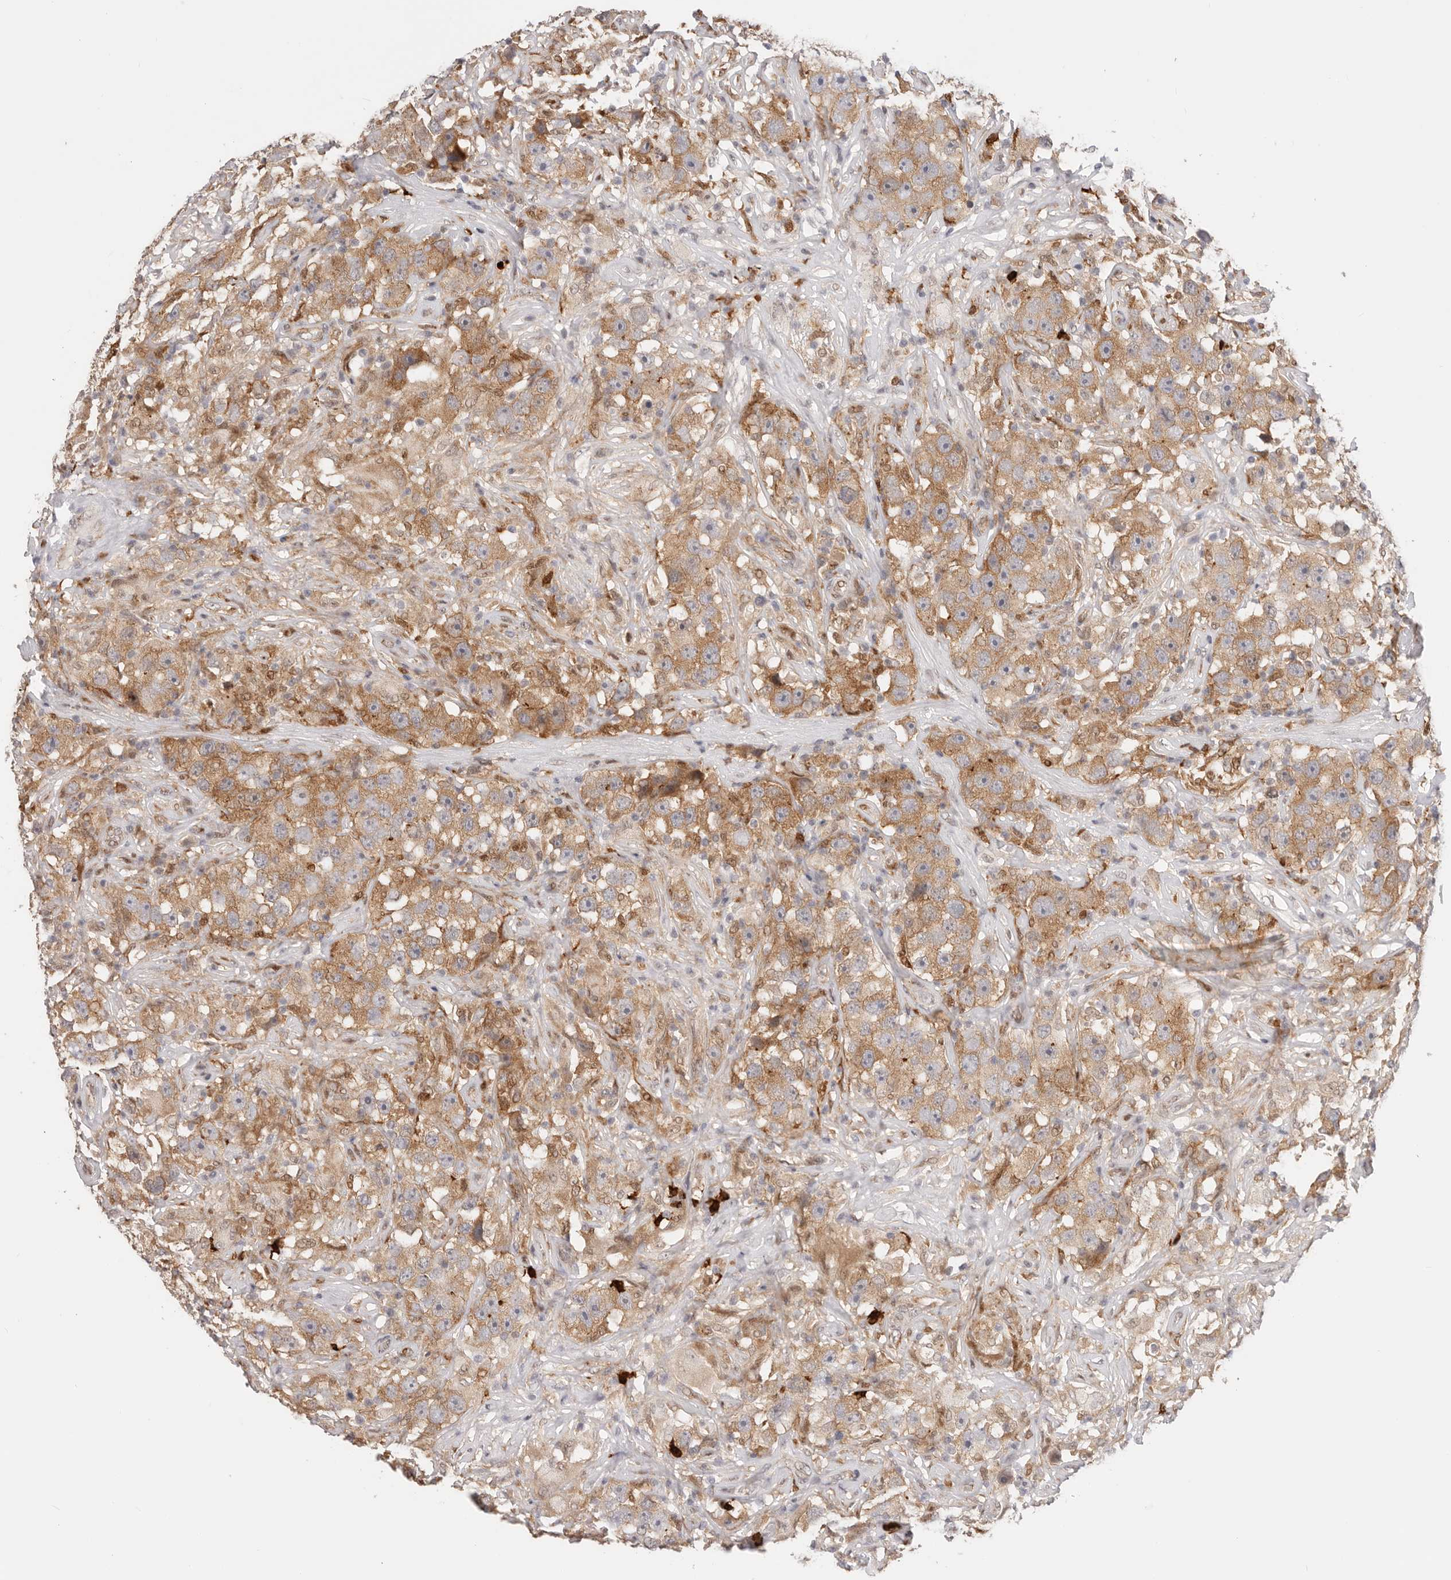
{"staining": {"intensity": "moderate", "quantity": ">75%", "location": "cytoplasmic/membranous"}, "tissue": "testis cancer", "cell_type": "Tumor cells", "image_type": "cancer", "snomed": [{"axis": "morphology", "description": "Seminoma, NOS"}, {"axis": "topography", "description": "Testis"}], "caption": "DAB (3,3'-diaminobenzidine) immunohistochemical staining of testis seminoma displays moderate cytoplasmic/membranous protein staining in approximately >75% of tumor cells.", "gene": "AFDN", "patient": {"sex": "male", "age": 49}}